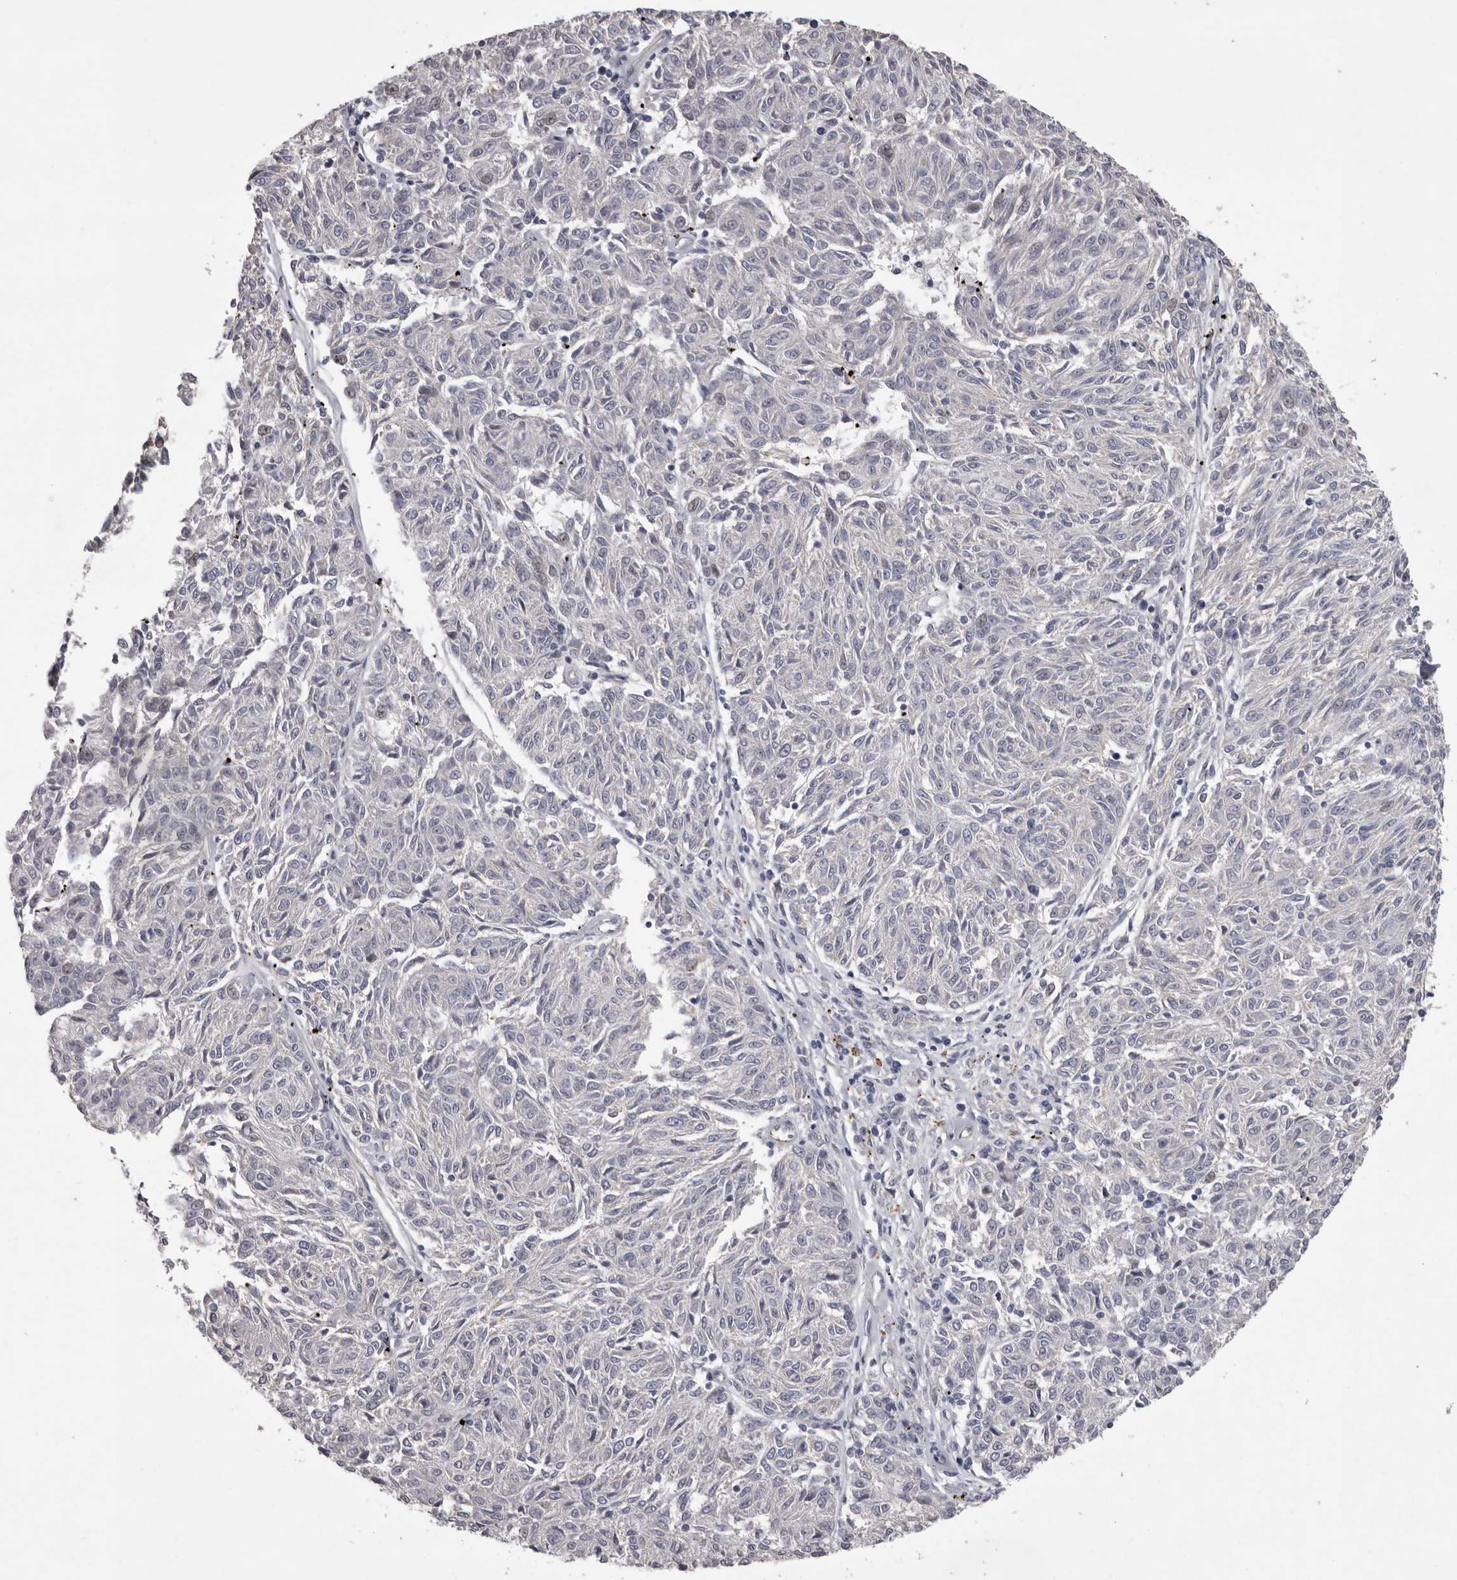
{"staining": {"intensity": "negative", "quantity": "none", "location": "none"}, "tissue": "melanoma", "cell_type": "Tumor cells", "image_type": "cancer", "snomed": [{"axis": "morphology", "description": "Malignant melanoma, NOS"}, {"axis": "topography", "description": "Skin"}], "caption": "Tumor cells show no significant protein expression in melanoma.", "gene": "NKAIN4", "patient": {"sex": "female", "age": 72}}